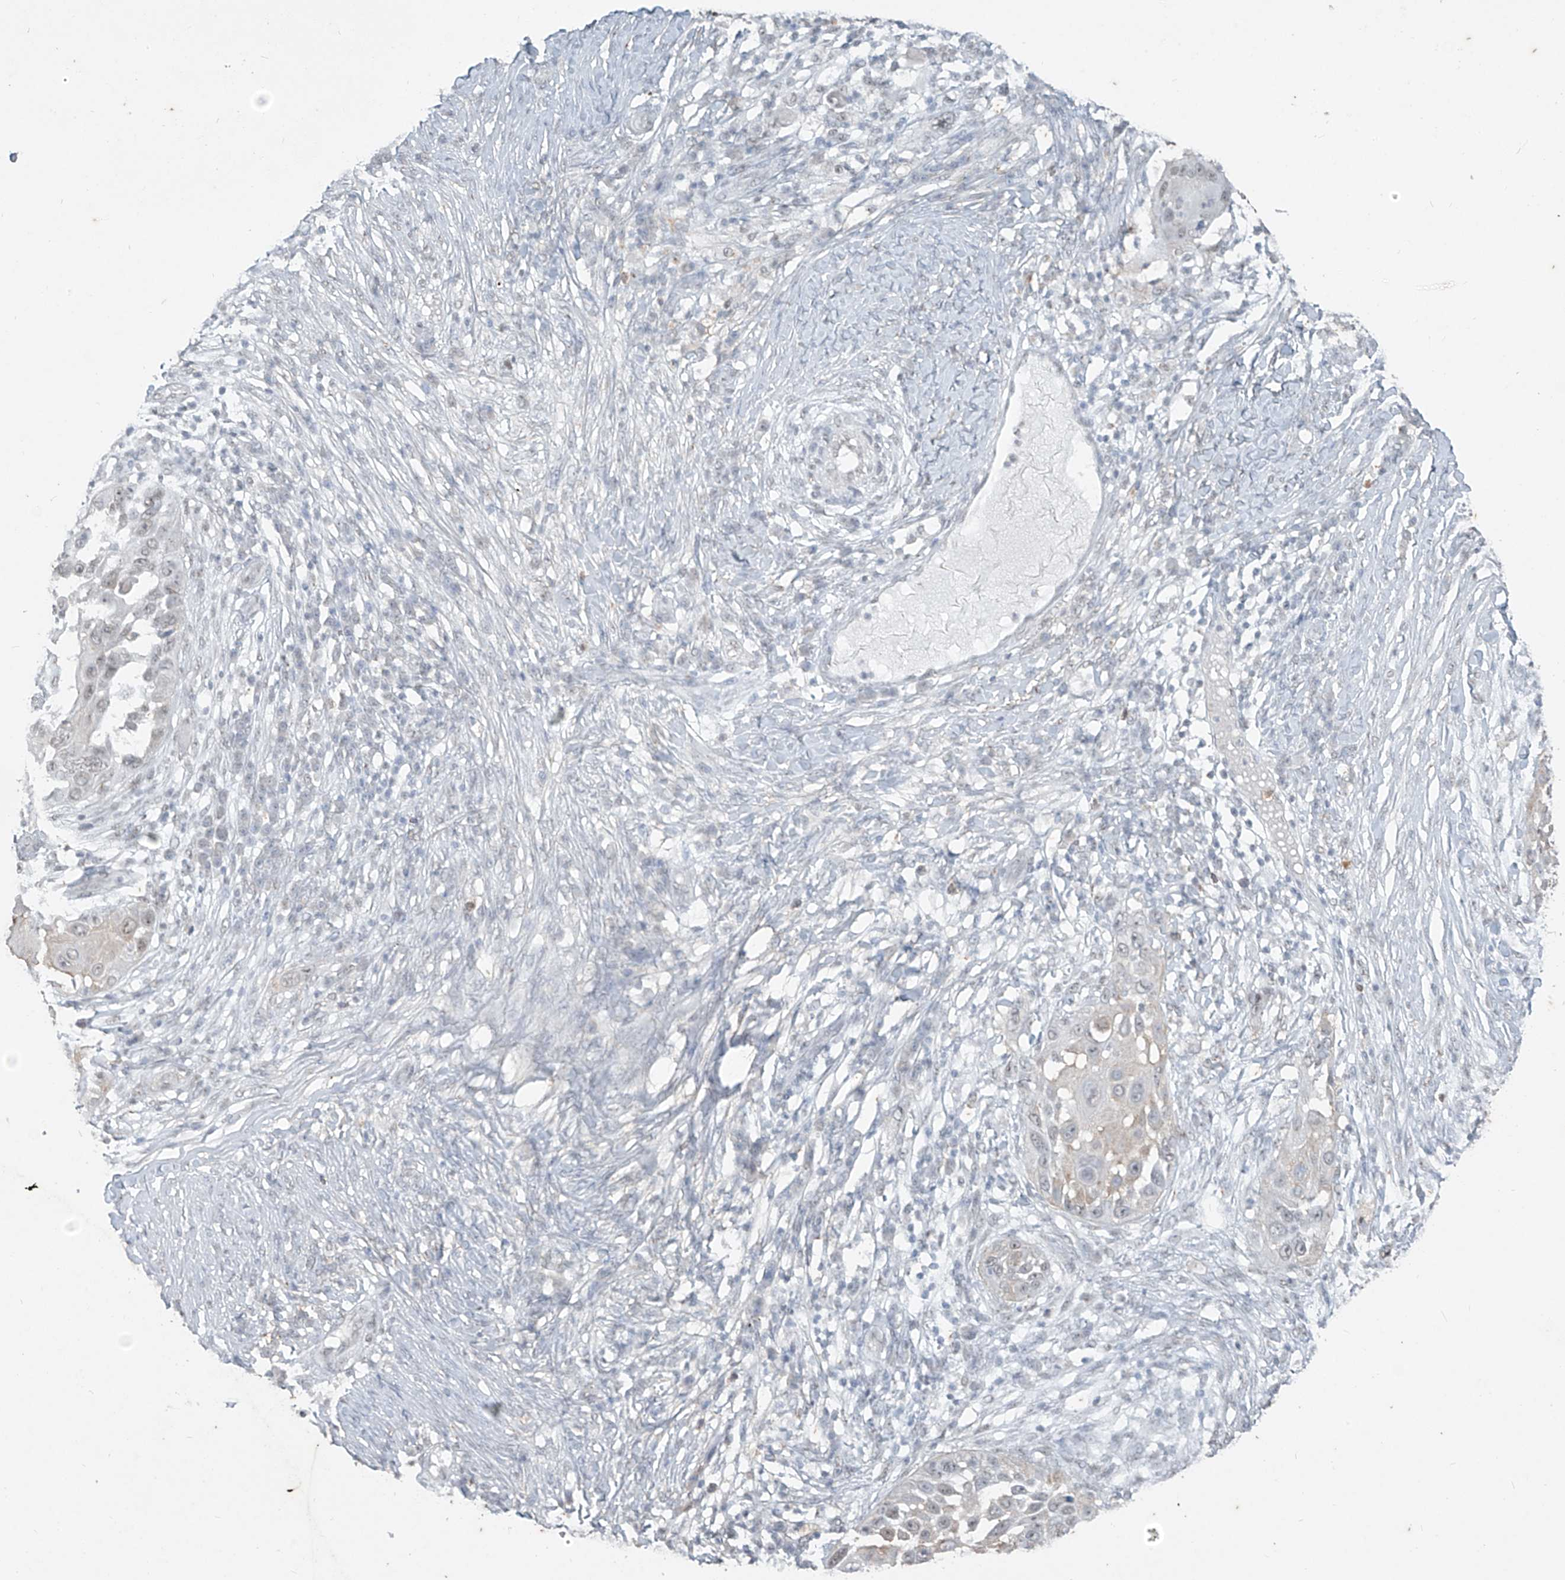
{"staining": {"intensity": "negative", "quantity": "none", "location": "none"}, "tissue": "skin cancer", "cell_type": "Tumor cells", "image_type": "cancer", "snomed": [{"axis": "morphology", "description": "Squamous cell carcinoma, NOS"}, {"axis": "topography", "description": "Skin"}], "caption": "Human squamous cell carcinoma (skin) stained for a protein using immunohistochemistry (IHC) demonstrates no expression in tumor cells.", "gene": "TFEC", "patient": {"sex": "female", "age": 44}}